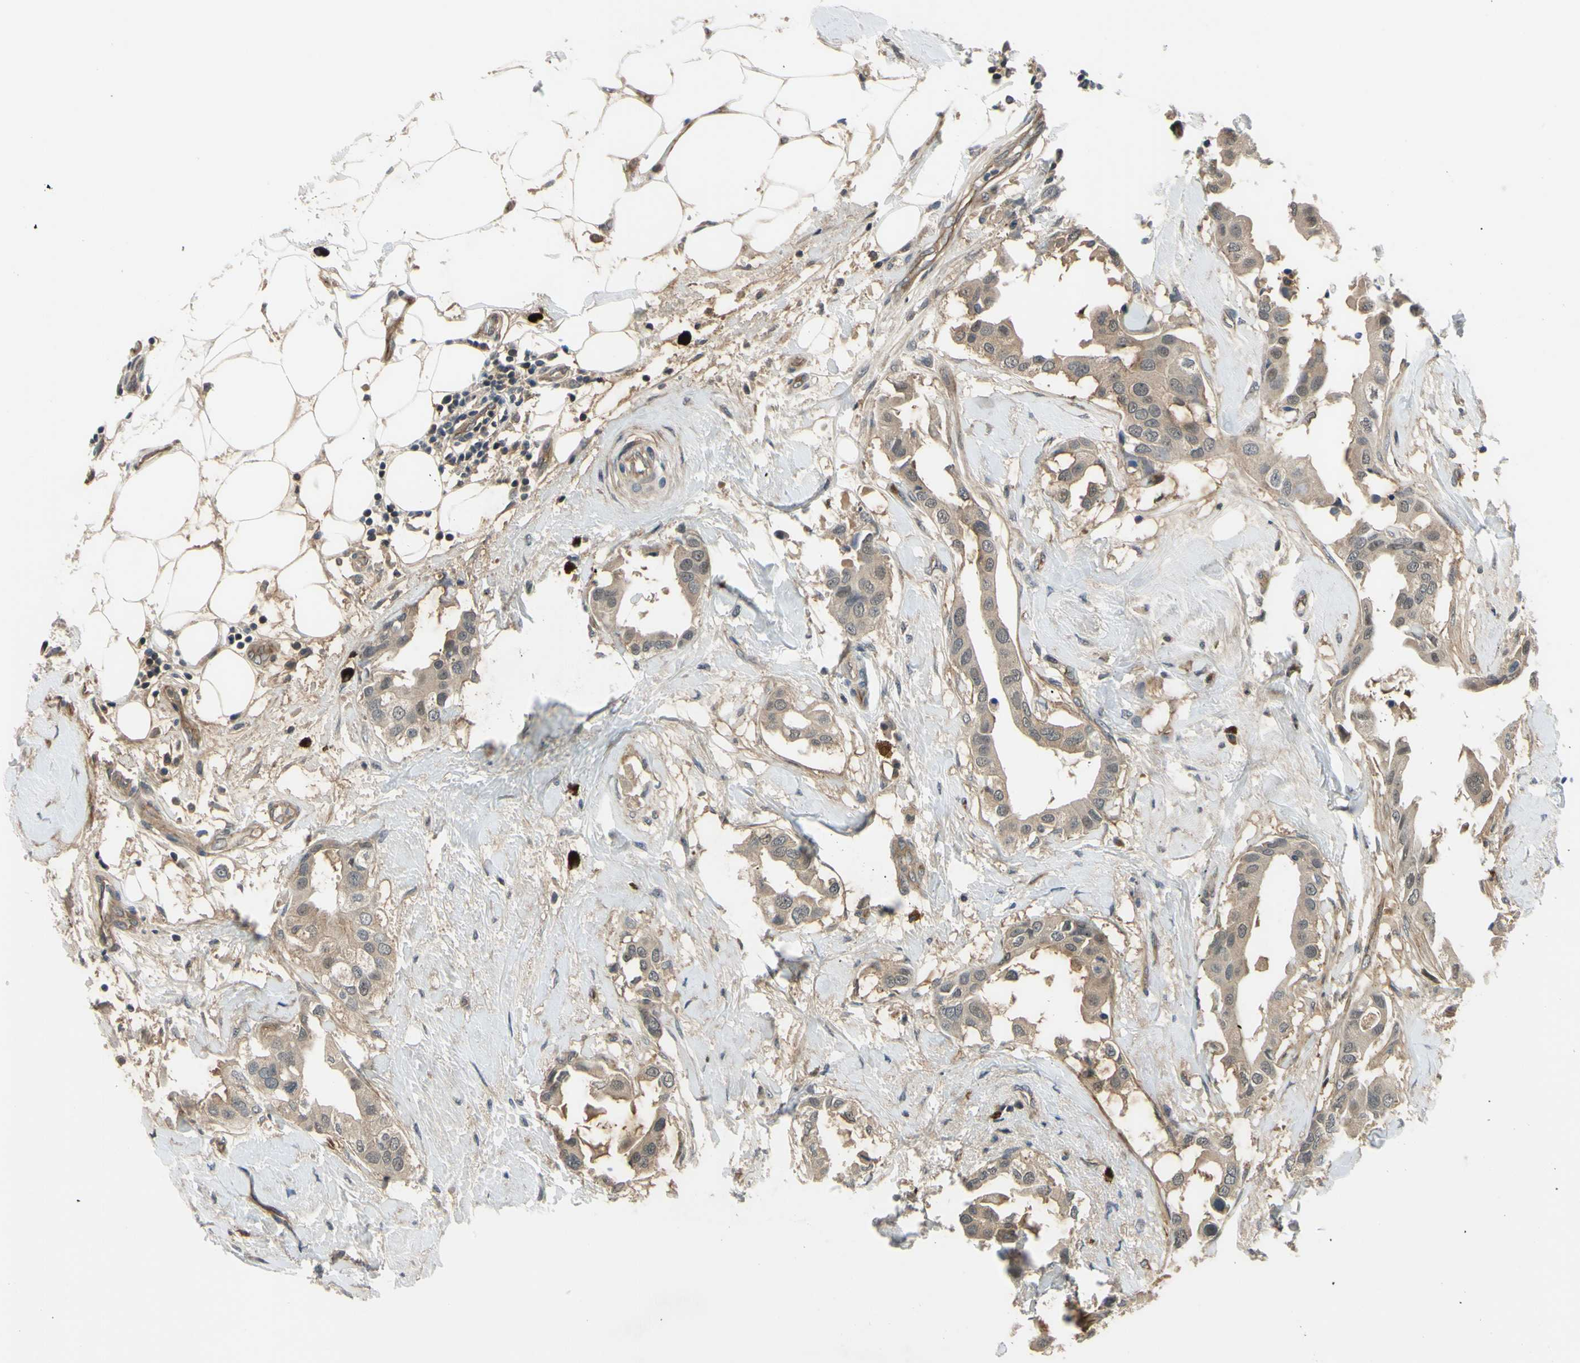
{"staining": {"intensity": "moderate", "quantity": ">75%", "location": "cytoplasmic/membranous"}, "tissue": "breast cancer", "cell_type": "Tumor cells", "image_type": "cancer", "snomed": [{"axis": "morphology", "description": "Duct carcinoma"}, {"axis": "topography", "description": "Breast"}], "caption": "IHC image of breast infiltrating ductal carcinoma stained for a protein (brown), which displays medium levels of moderate cytoplasmic/membranous staining in approximately >75% of tumor cells.", "gene": "COMMD9", "patient": {"sex": "female", "age": 40}}